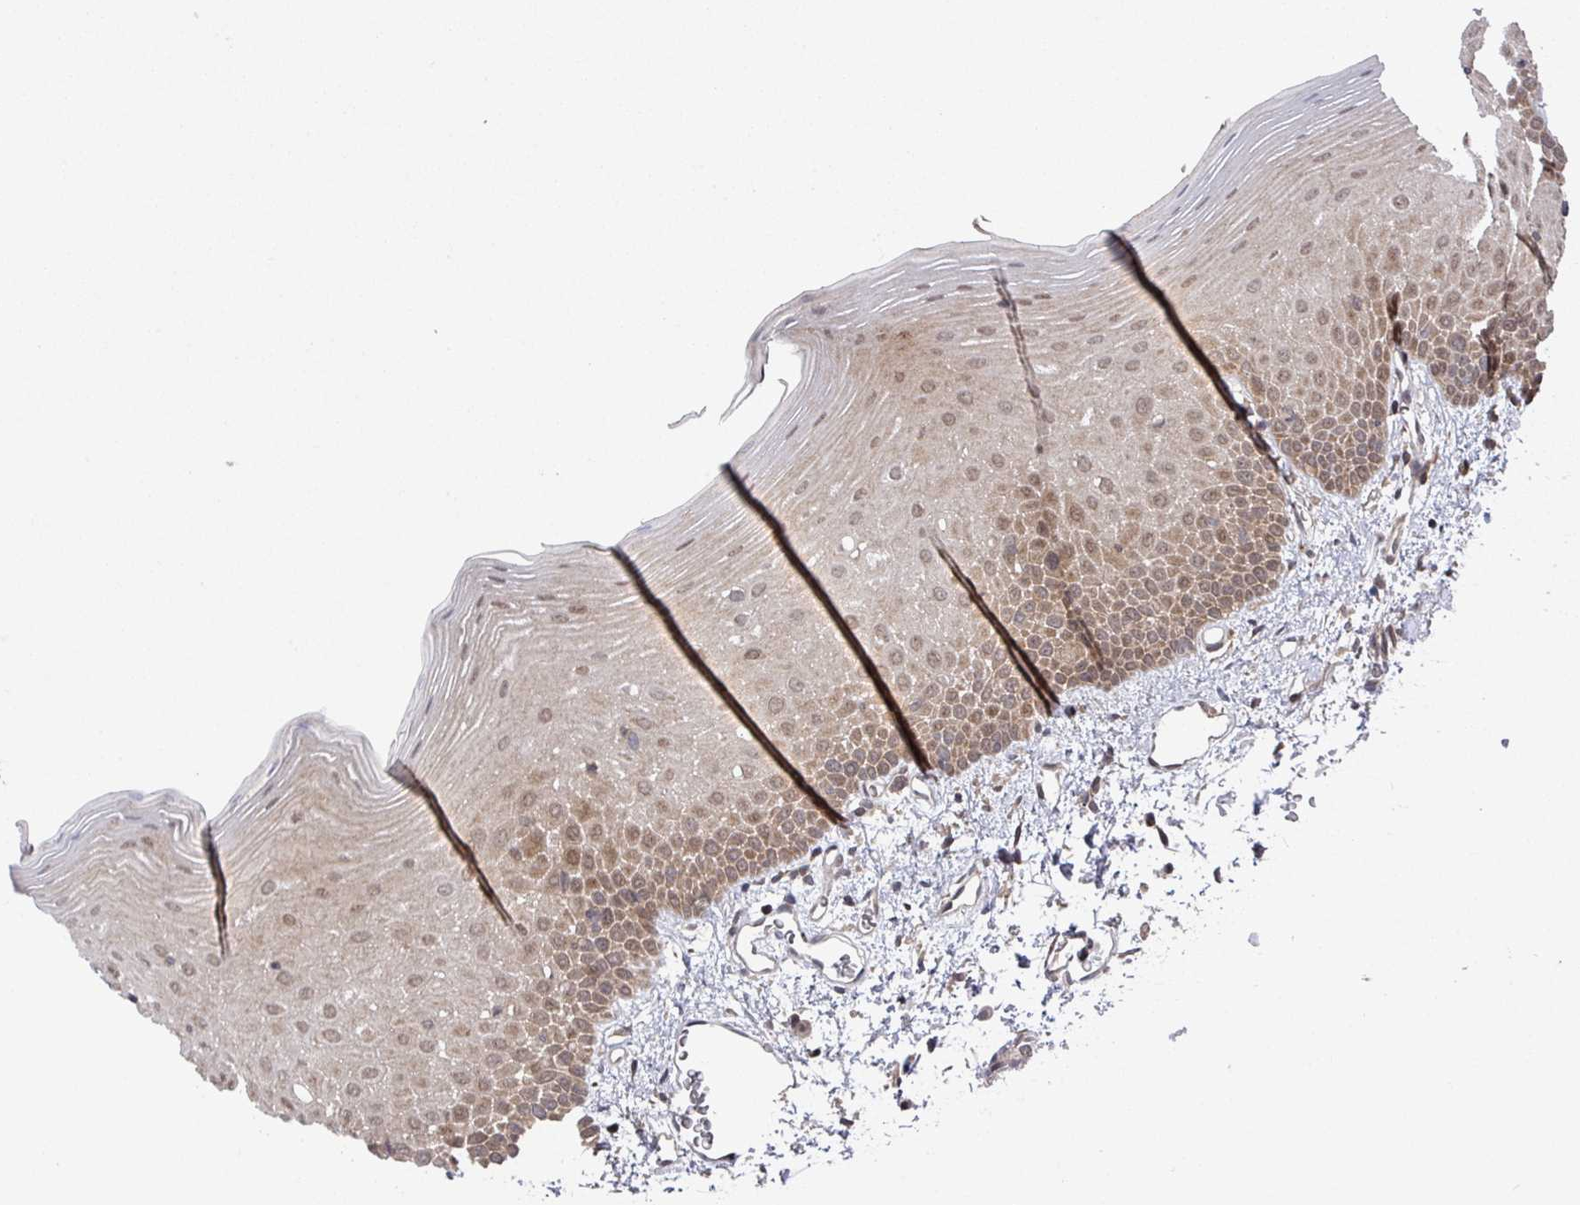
{"staining": {"intensity": "moderate", "quantity": ">75%", "location": "cytoplasmic/membranous,nuclear"}, "tissue": "oral mucosa", "cell_type": "Squamous epithelial cells", "image_type": "normal", "snomed": [{"axis": "morphology", "description": "Normal tissue, NOS"}, {"axis": "topography", "description": "Oral tissue"}], "caption": "DAB immunohistochemical staining of normal human oral mucosa reveals moderate cytoplasmic/membranous,nuclear protein expression in approximately >75% of squamous epithelial cells. (Brightfield microscopy of DAB IHC at high magnification).", "gene": "GOLGA7B", "patient": {"sex": "female", "age": 70}}